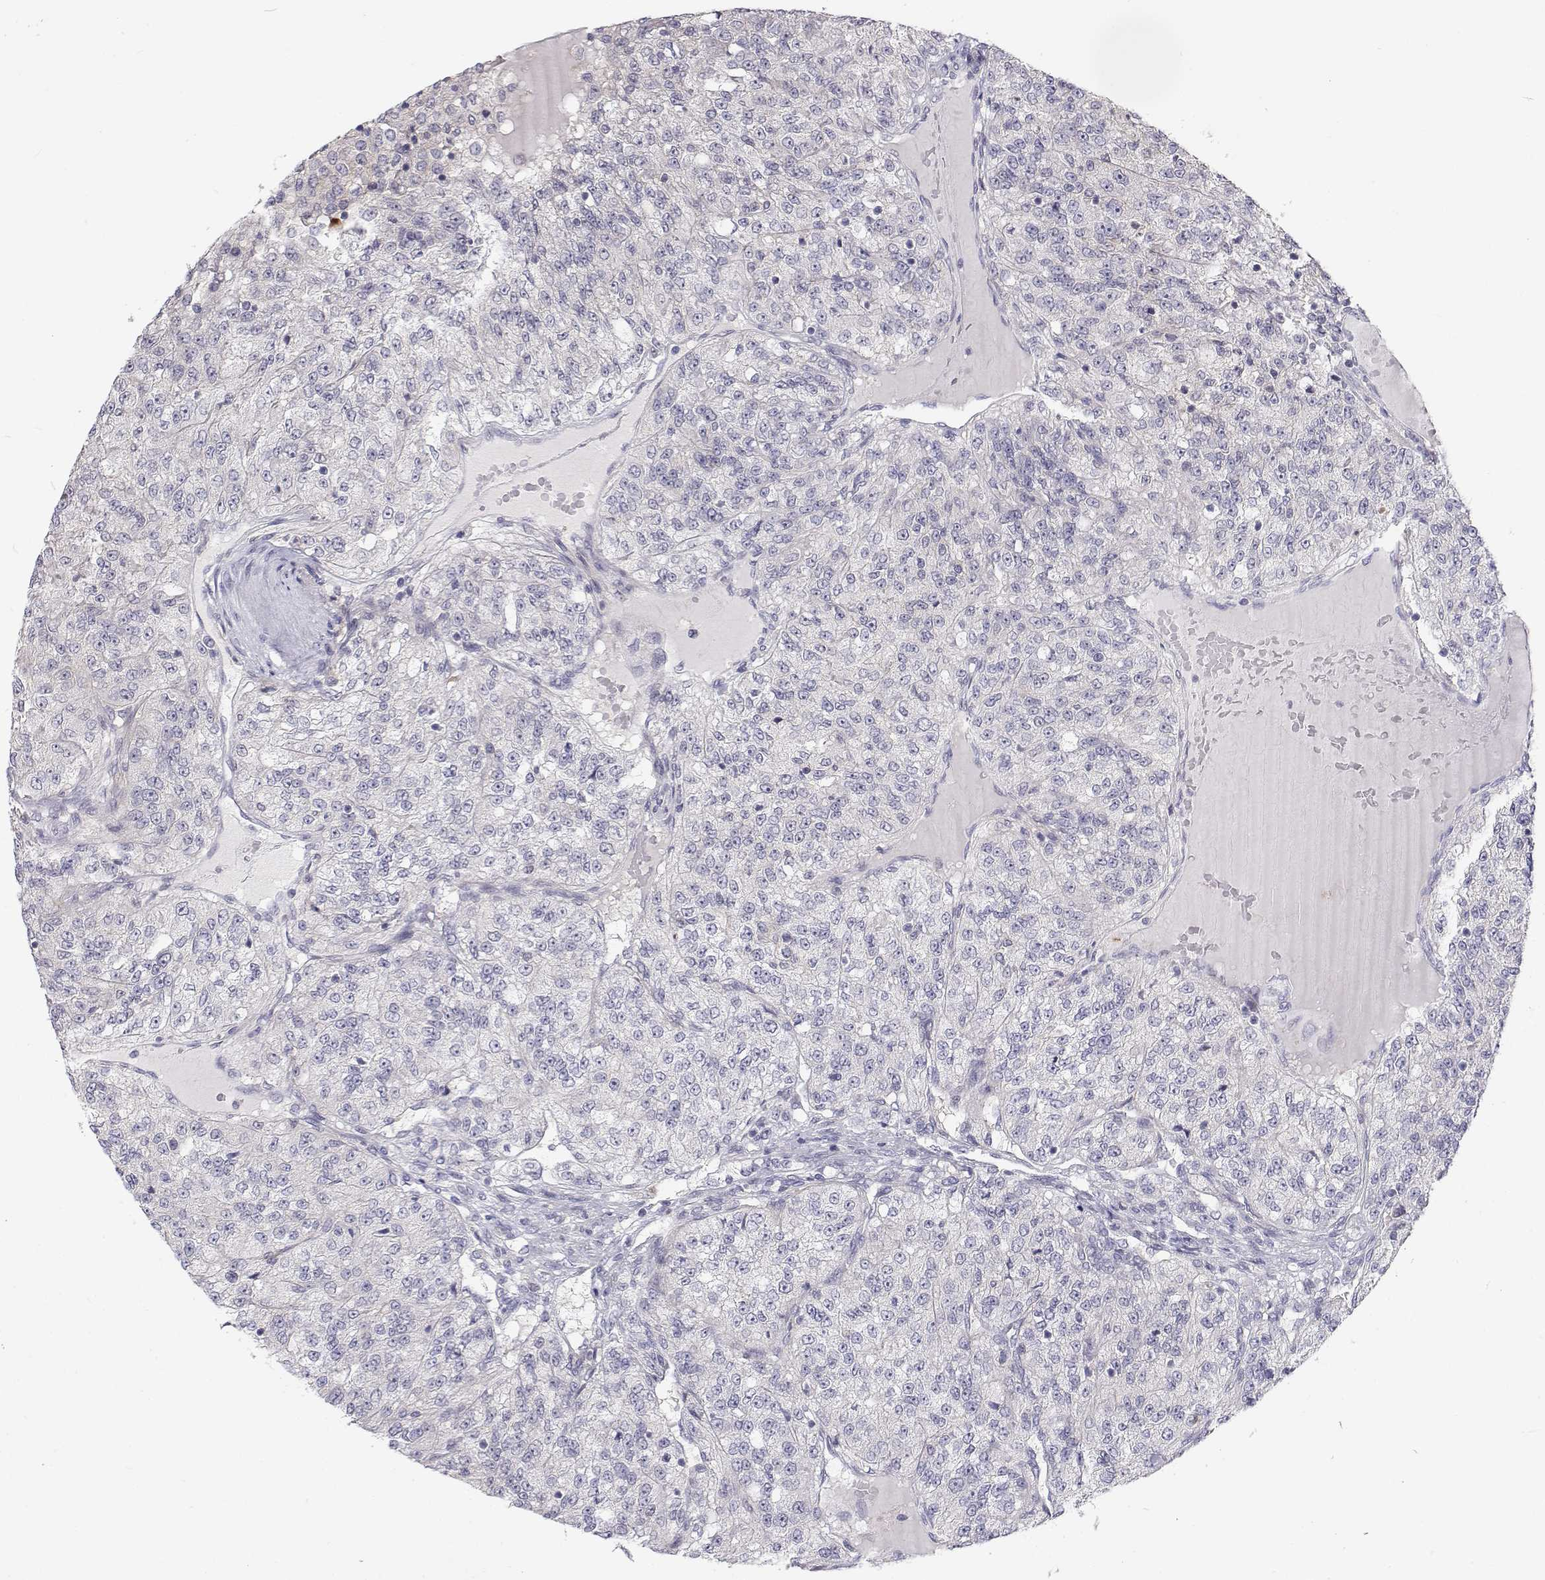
{"staining": {"intensity": "negative", "quantity": "none", "location": "none"}, "tissue": "renal cancer", "cell_type": "Tumor cells", "image_type": "cancer", "snomed": [{"axis": "morphology", "description": "Adenocarcinoma, NOS"}, {"axis": "topography", "description": "Kidney"}], "caption": "Protein analysis of renal cancer reveals no significant staining in tumor cells.", "gene": "MYPN", "patient": {"sex": "female", "age": 63}}